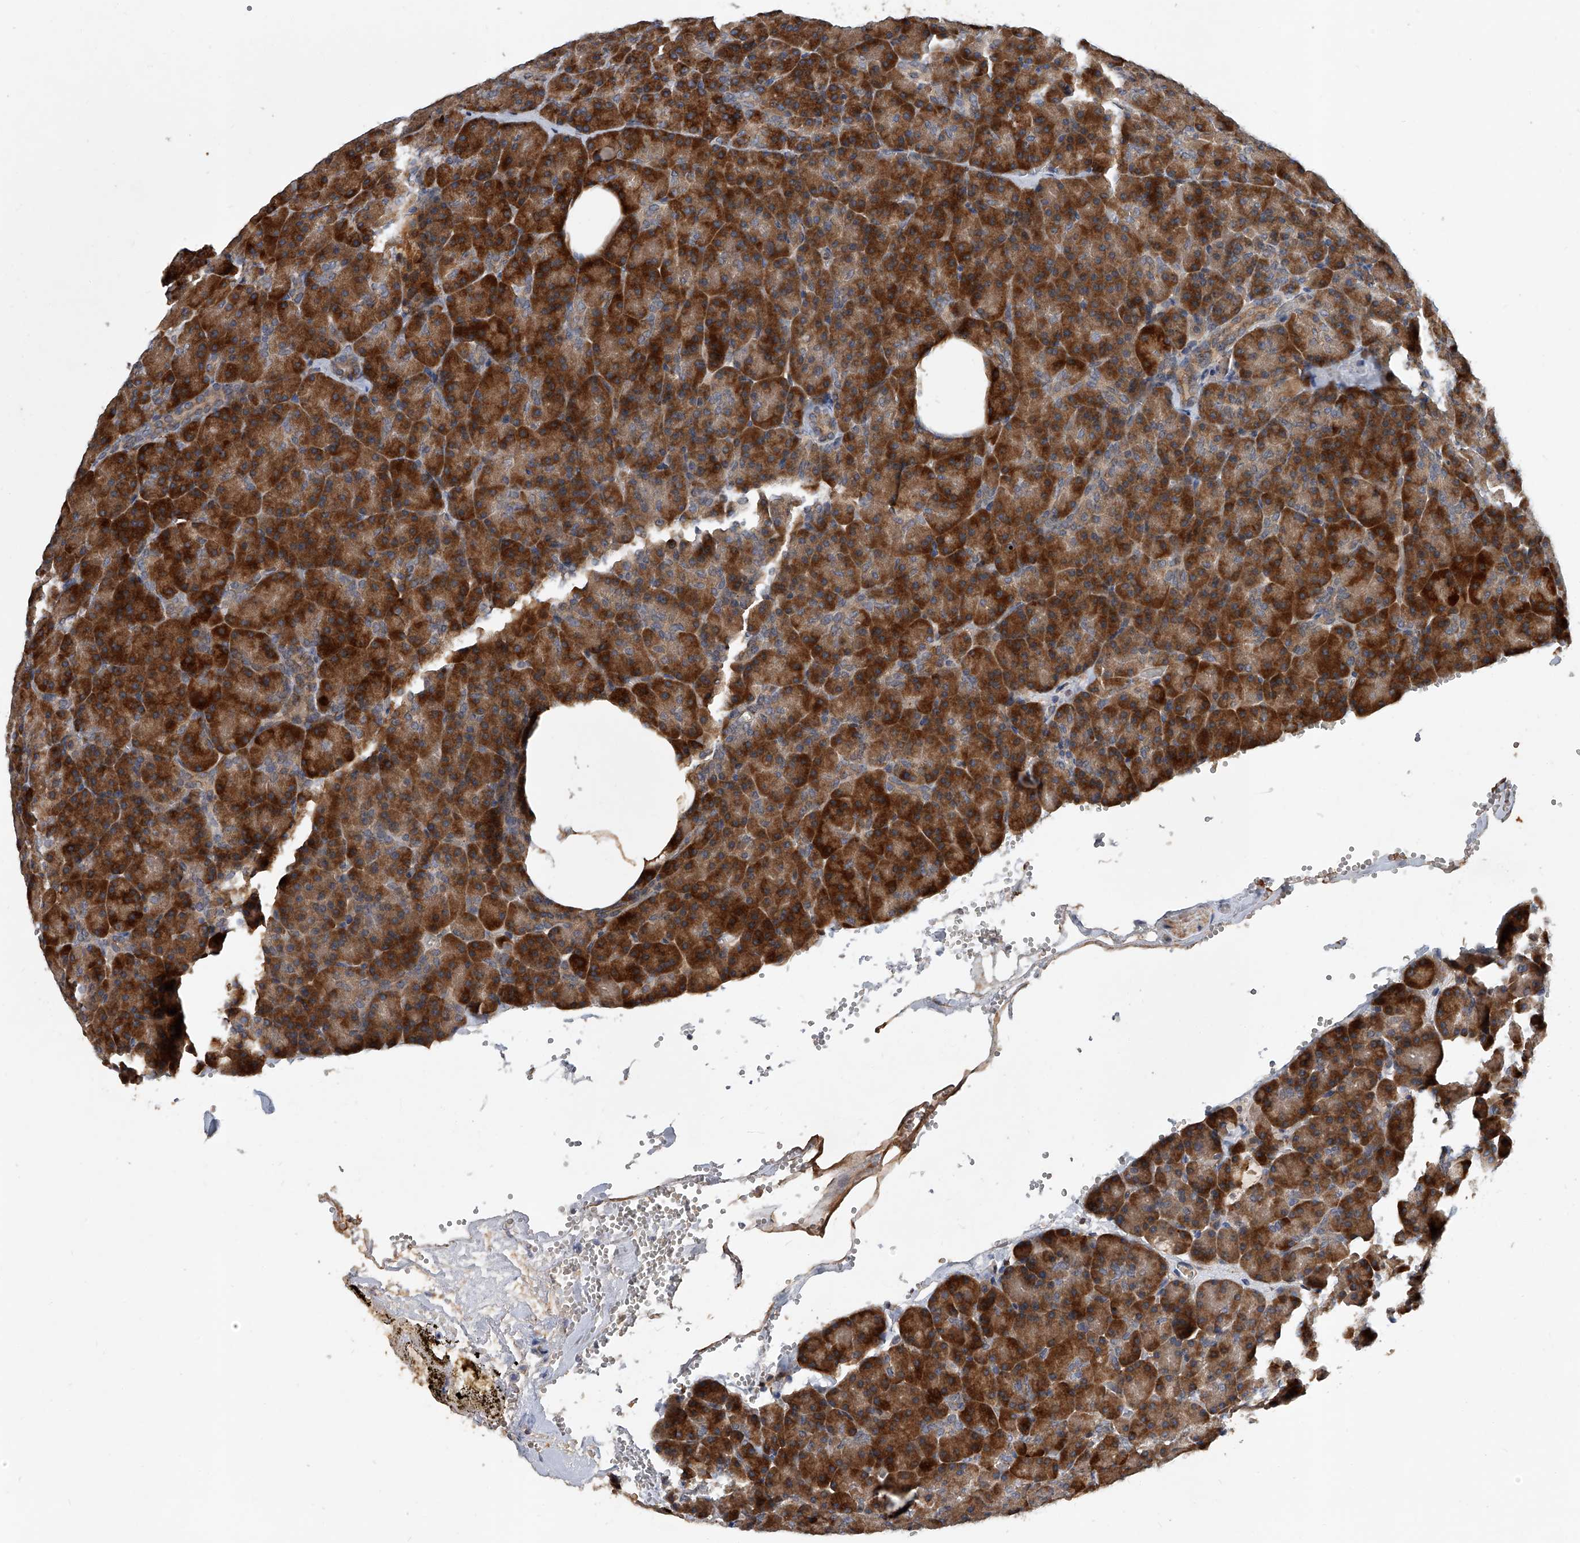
{"staining": {"intensity": "strong", "quantity": "25%-75%", "location": "cytoplasmic/membranous"}, "tissue": "pancreas", "cell_type": "Exocrine glandular cells", "image_type": "normal", "snomed": [{"axis": "morphology", "description": "Normal tissue, NOS"}, {"axis": "morphology", "description": "Carcinoid, malignant, NOS"}, {"axis": "topography", "description": "Pancreas"}], "caption": "High-power microscopy captured an immunohistochemistry (IHC) histopathology image of normal pancreas, revealing strong cytoplasmic/membranous positivity in about 25%-75% of exocrine glandular cells.", "gene": "JAG2", "patient": {"sex": "female", "age": 35}}